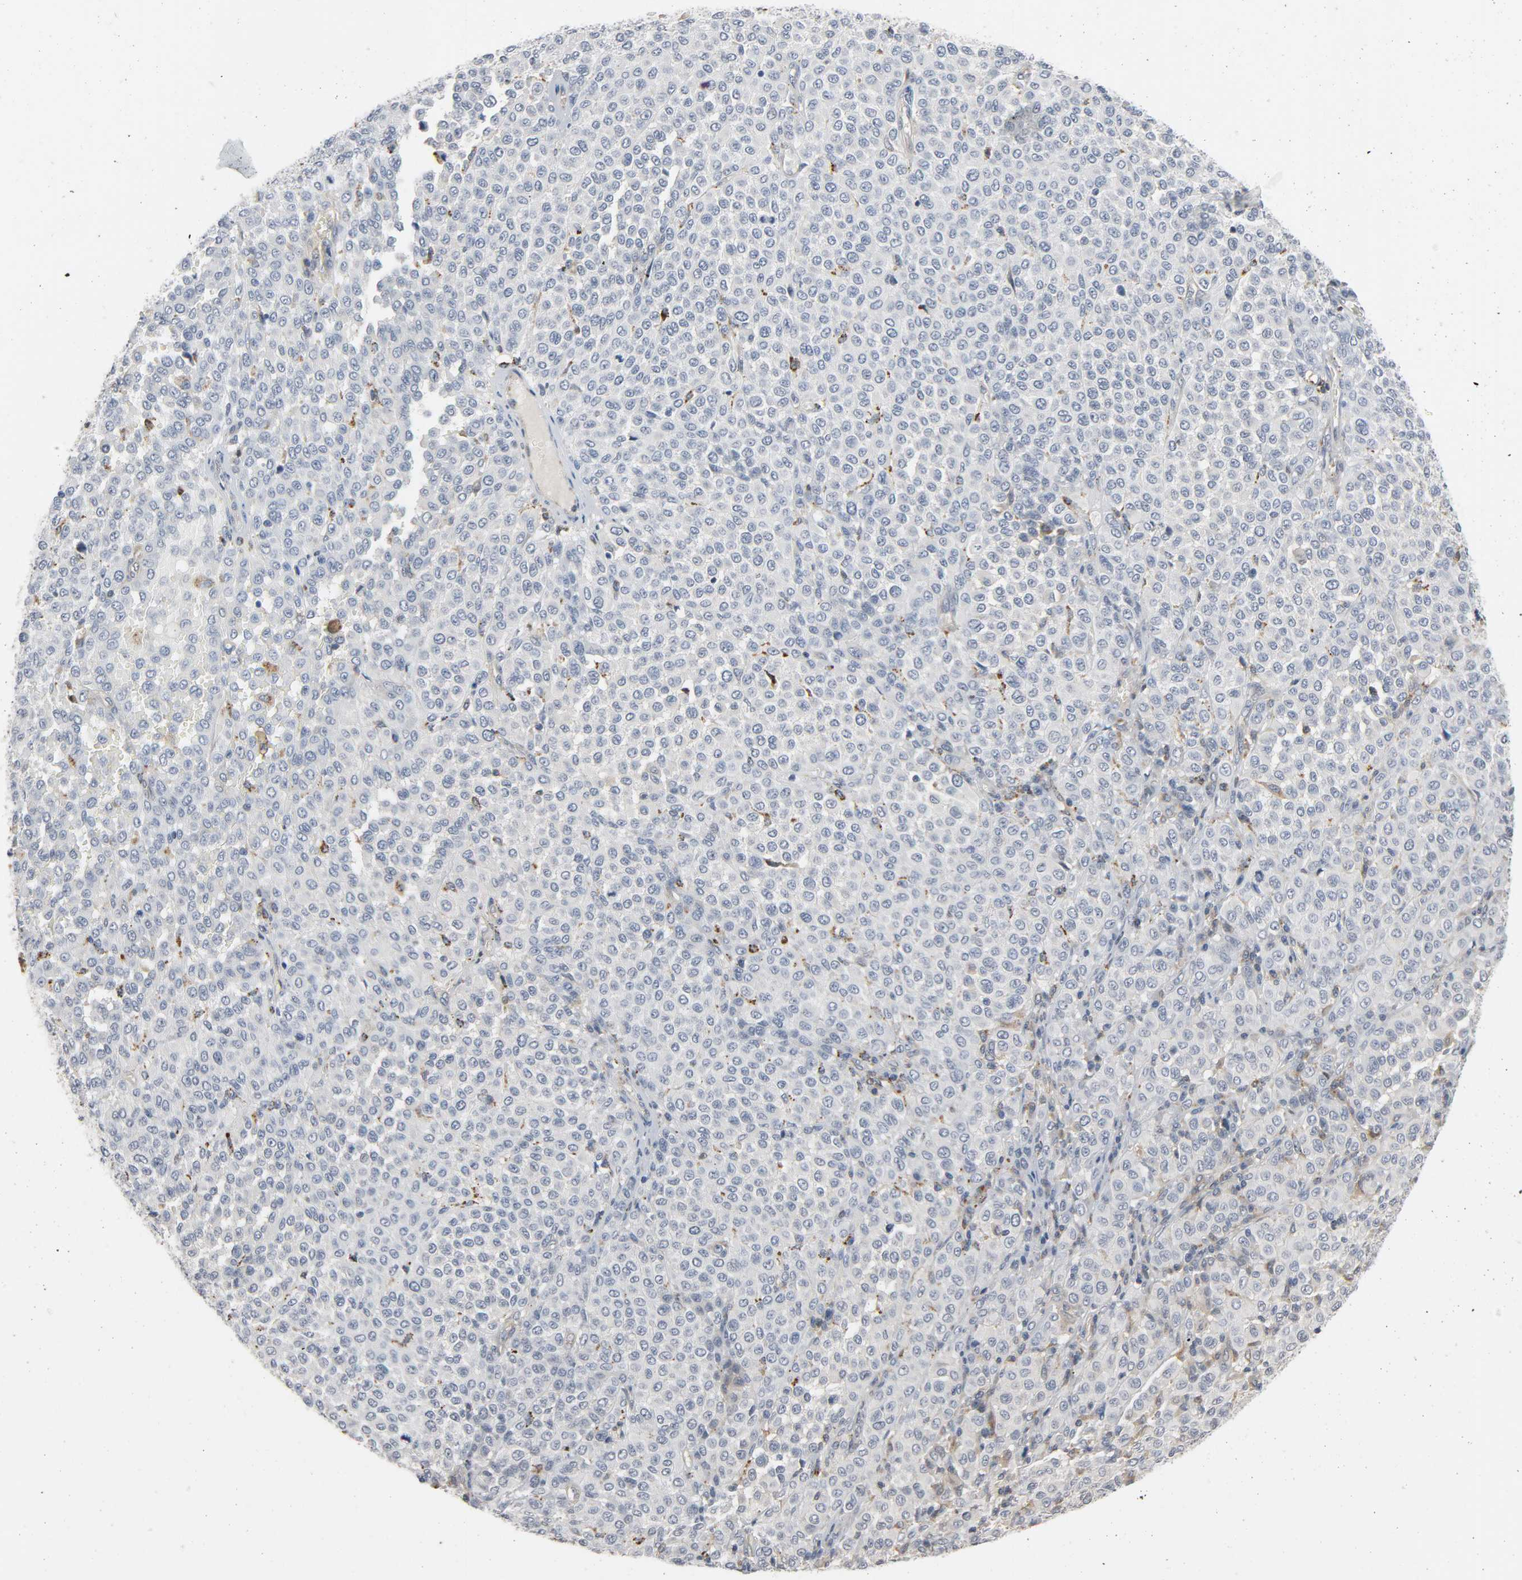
{"staining": {"intensity": "negative", "quantity": "none", "location": "none"}, "tissue": "melanoma", "cell_type": "Tumor cells", "image_type": "cancer", "snomed": [{"axis": "morphology", "description": "Malignant melanoma, Metastatic site"}, {"axis": "topography", "description": "Pancreas"}], "caption": "IHC photomicrograph of malignant melanoma (metastatic site) stained for a protein (brown), which shows no expression in tumor cells.", "gene": "CD4", "patient": {"sex": "female", "age": 30}}